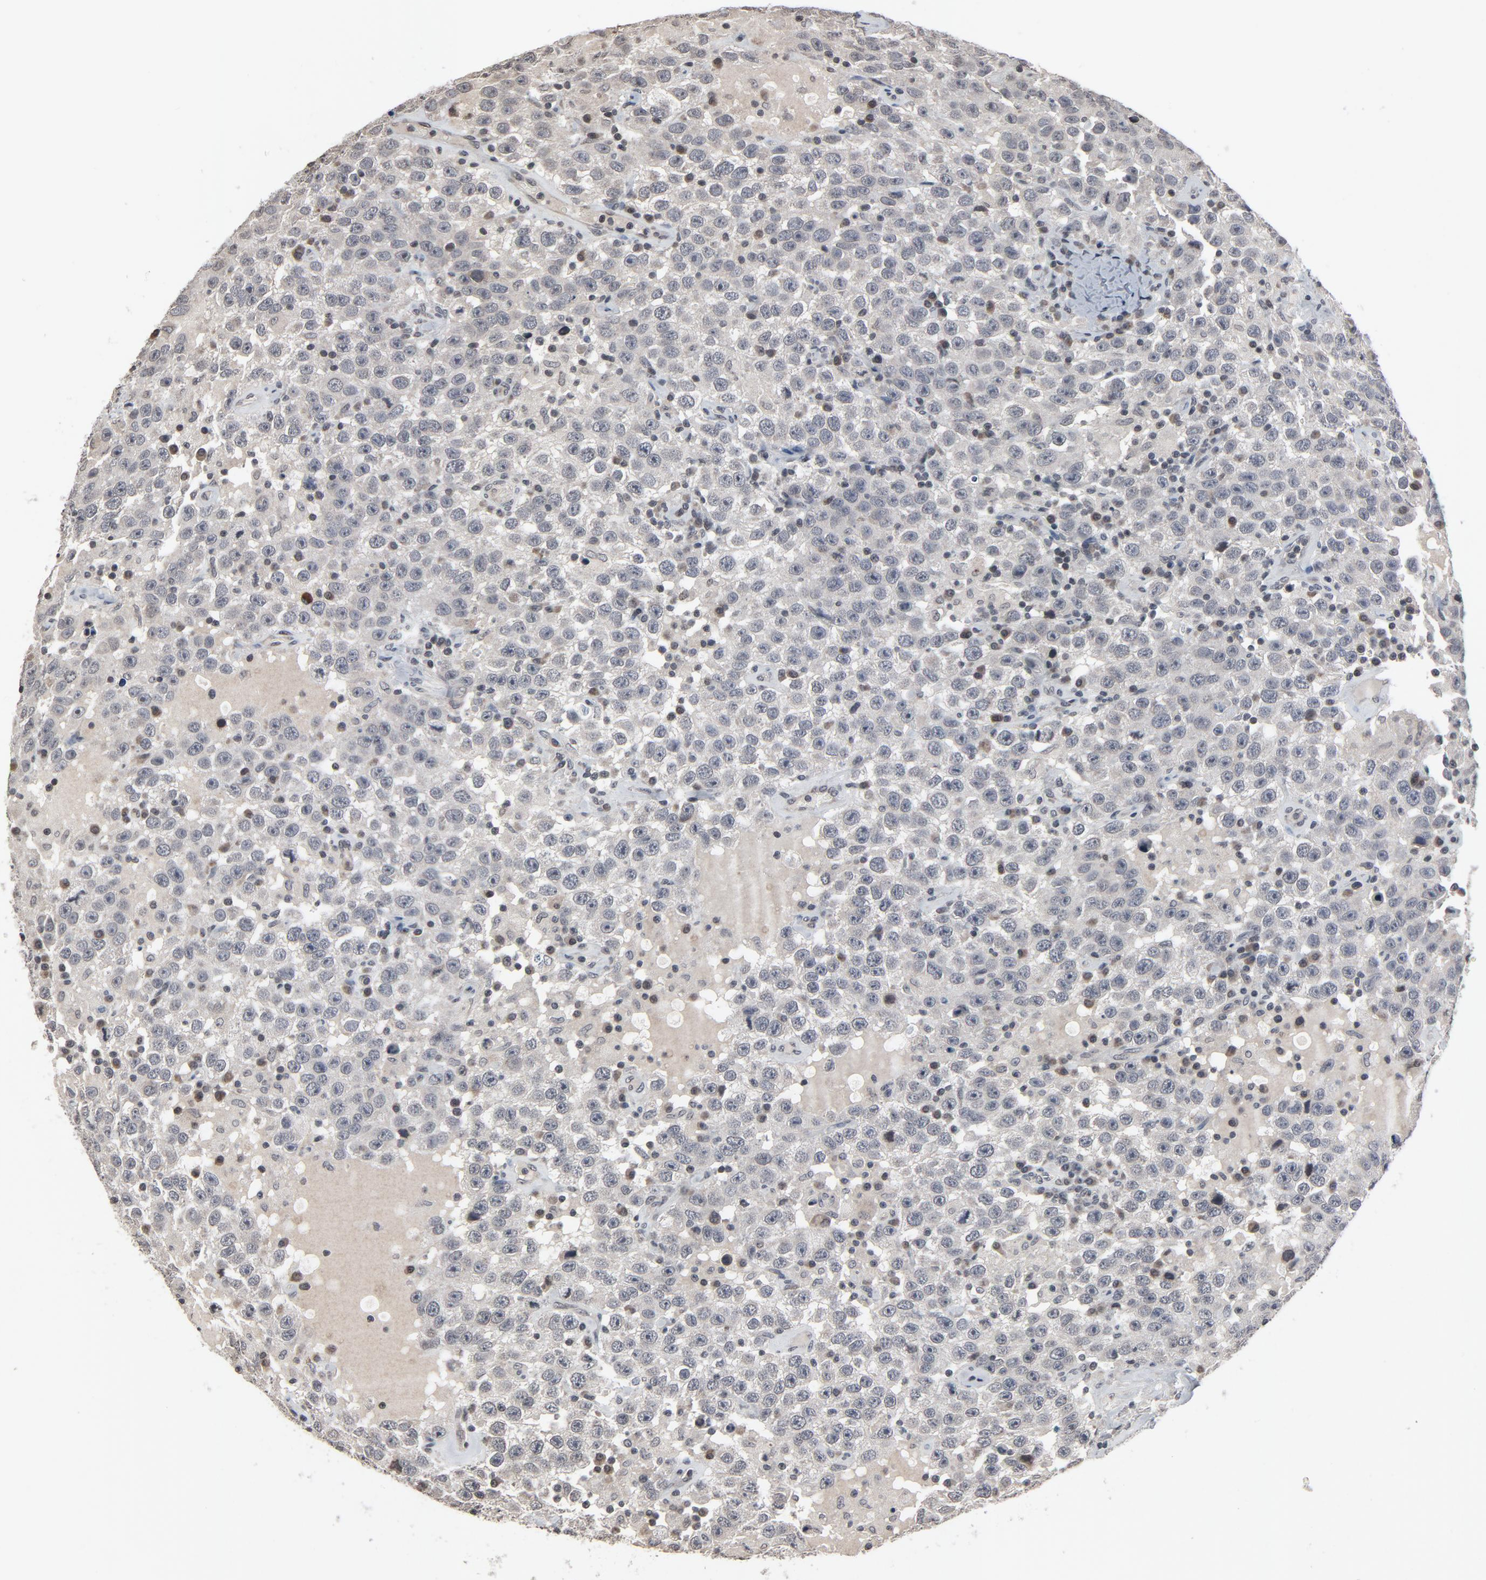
{"staining": {"intensity": "weak", "quantity": "<25%", "location": "cytoplasmic/membranous"}, "tissue": "testis cancer", "cell_type": "Tumor cells", "image_type": "cancer", "snomed": [{"axis": "morphology", "description": "Seminoma, NOS"}, {"axis": "topography", "description": "Testis"}], "caption": "Protein analysis of testis cancer (seminoma) demonstrates no significant staining in tumor cells. (DAB (3,3'-diaminobenzidine) IHC with hematoxylin counter stain).", "gene": "POM121", "patient": {"sex": "male", "age": 41}}